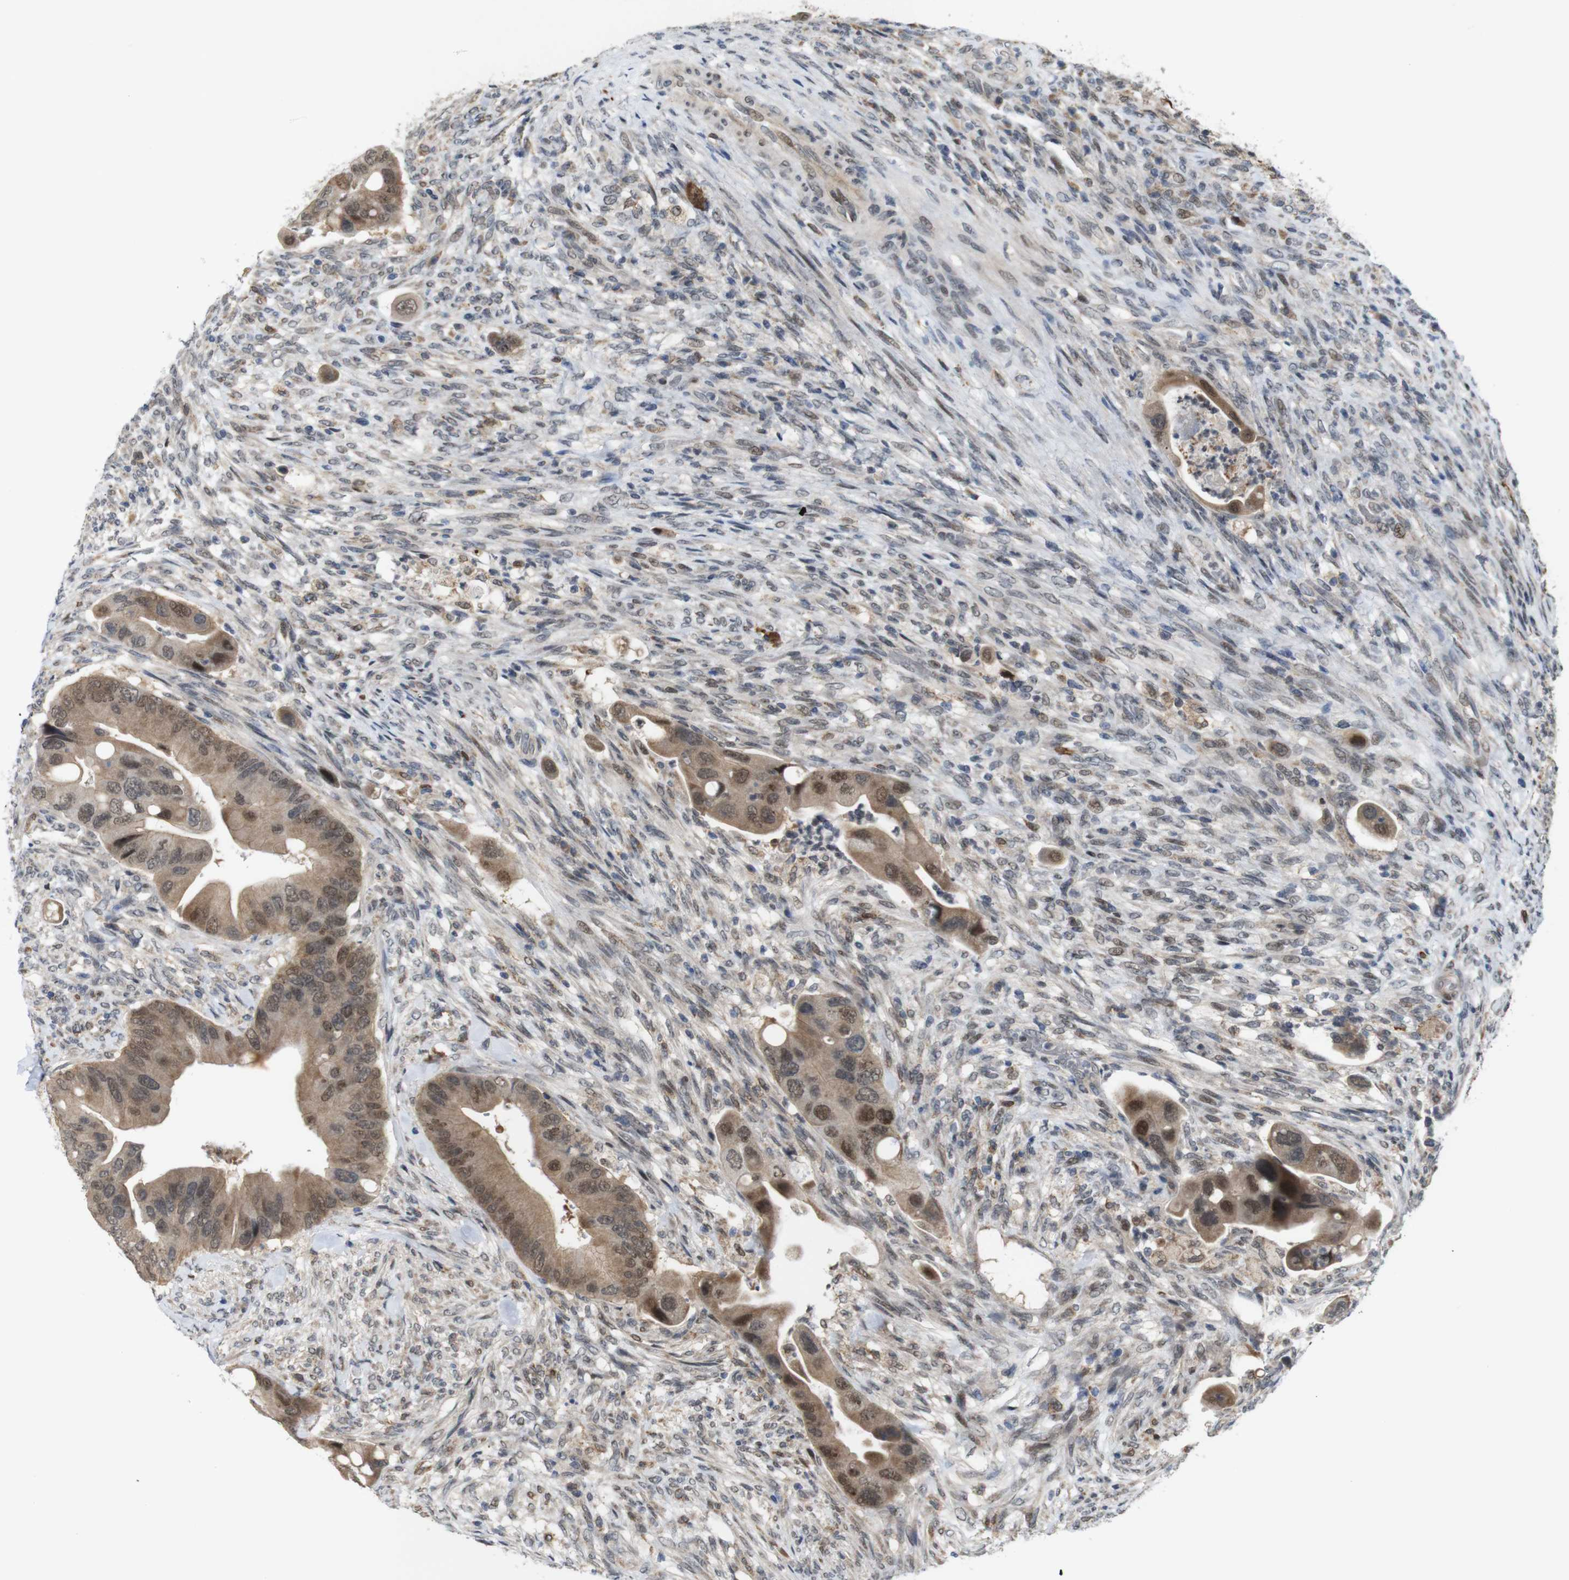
{"staining": {"intensity": "moderate", "quantity": ">75%", "location": "cytoplasmic/membranous,nuclear"}, "tissue": "colorectal cancer", "cell_type": "Tumor cells", "image_type": "cancer", "snomed": [{"axis": "morphology", "description": "Adenocarcinoma, NOS"}, {"axis": "topography", "description": "Rectum"}], "caption": "Immunohistochemistry image of human colorectal adenocarcinoma stained for a protein (brown), which demonstrates medium levels of moderate cytoplasmic/membranous and nuclear expression in approximately >75% of tumor cells.", "gene": "PNMA8A", "patient": {"sex": "female", "age": 57}}